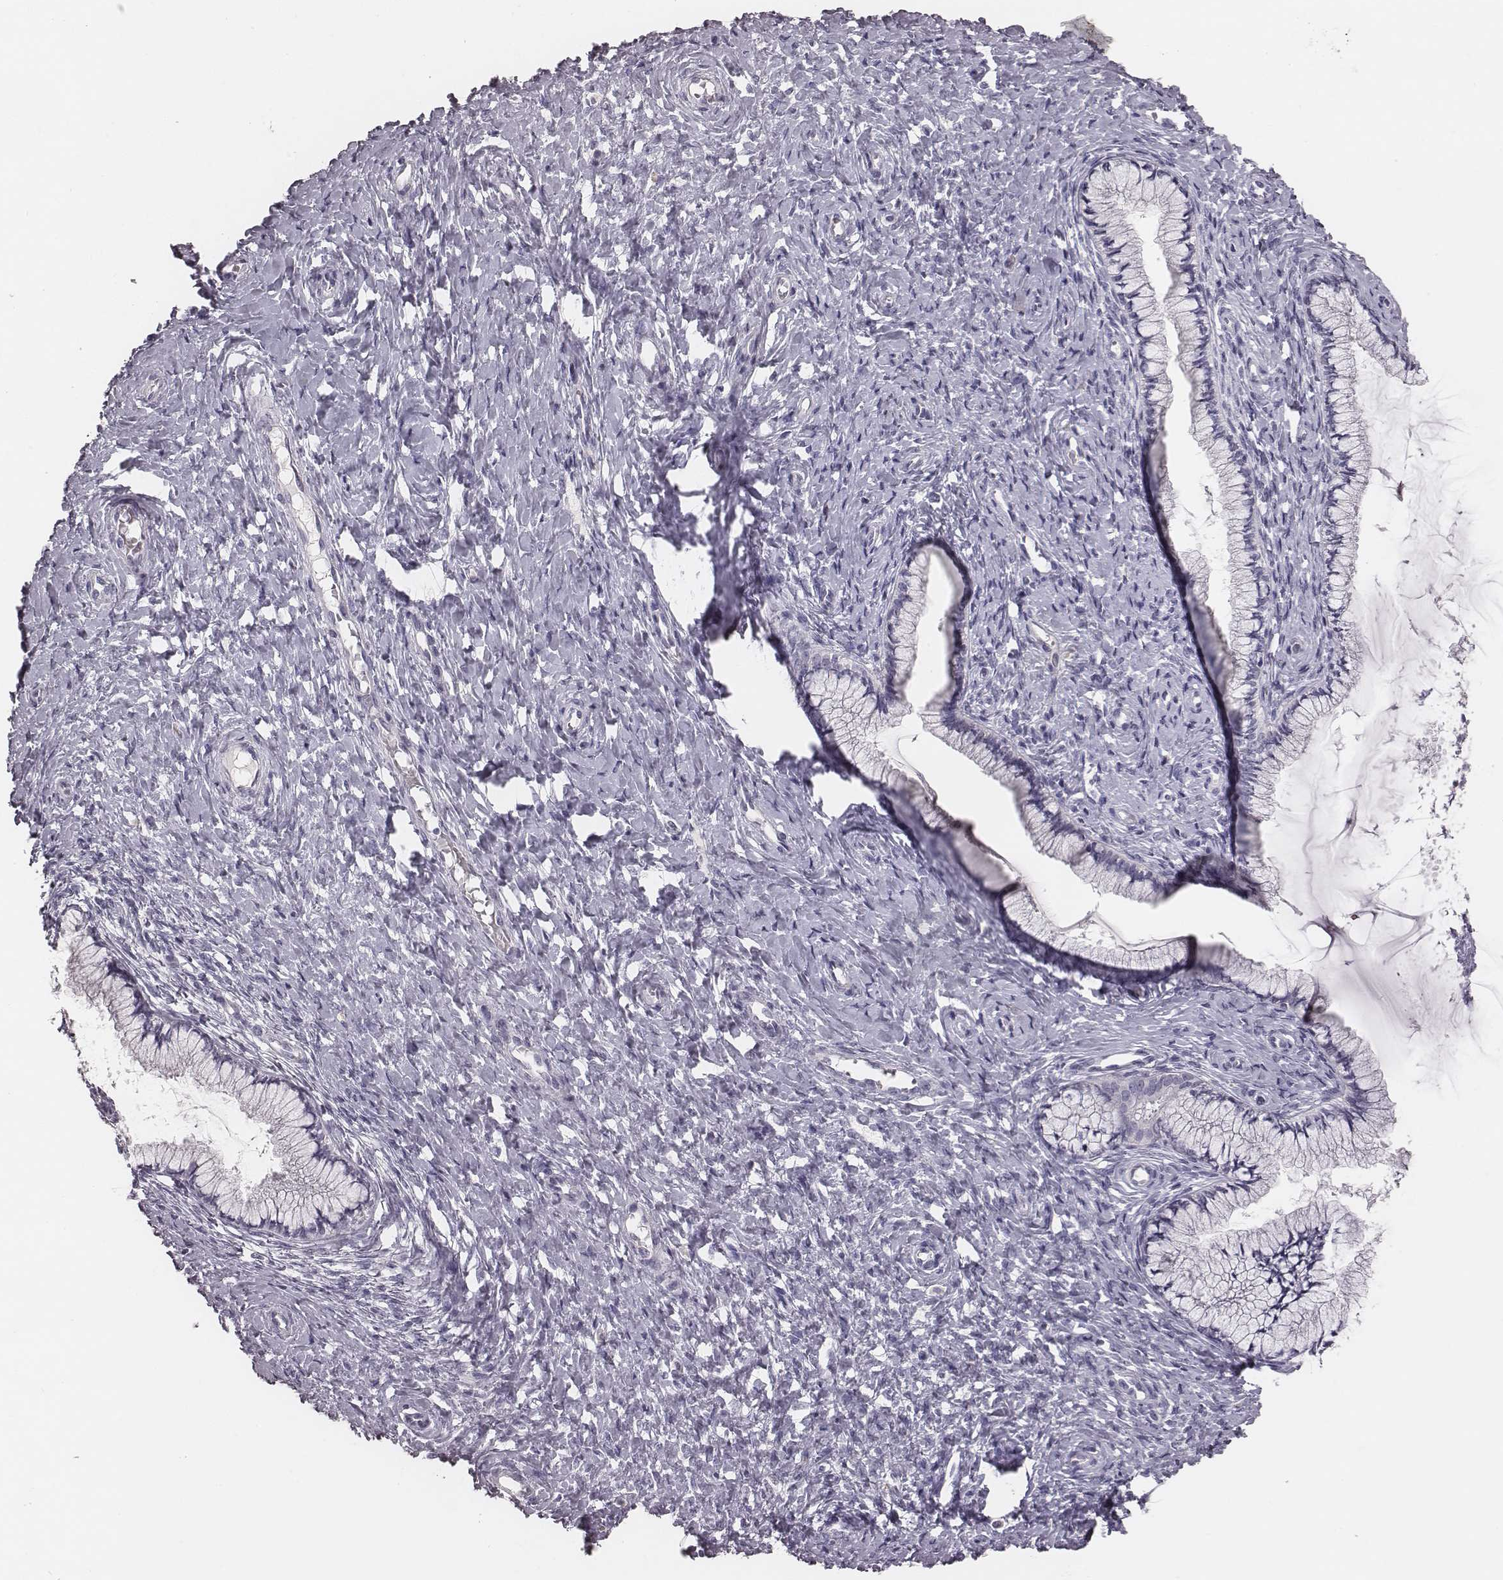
{"staining": {"intensity": "negative", "quantity": "none", "location": "none"}, "tissue": "cervix", "cell_type": "Glandular cells", "image_type": "normal", "snomed": [{"axis": "morphology", "description": "Normal tissue, NOS"}, {"axis": "topography", "description": "Cervix"}], "caption": "Immunohistochemical staining of normal cervix reveals no significant expression in glandular cells.", "gene": "CSHL1", "patient": {"sex": "female", "age": 37}}